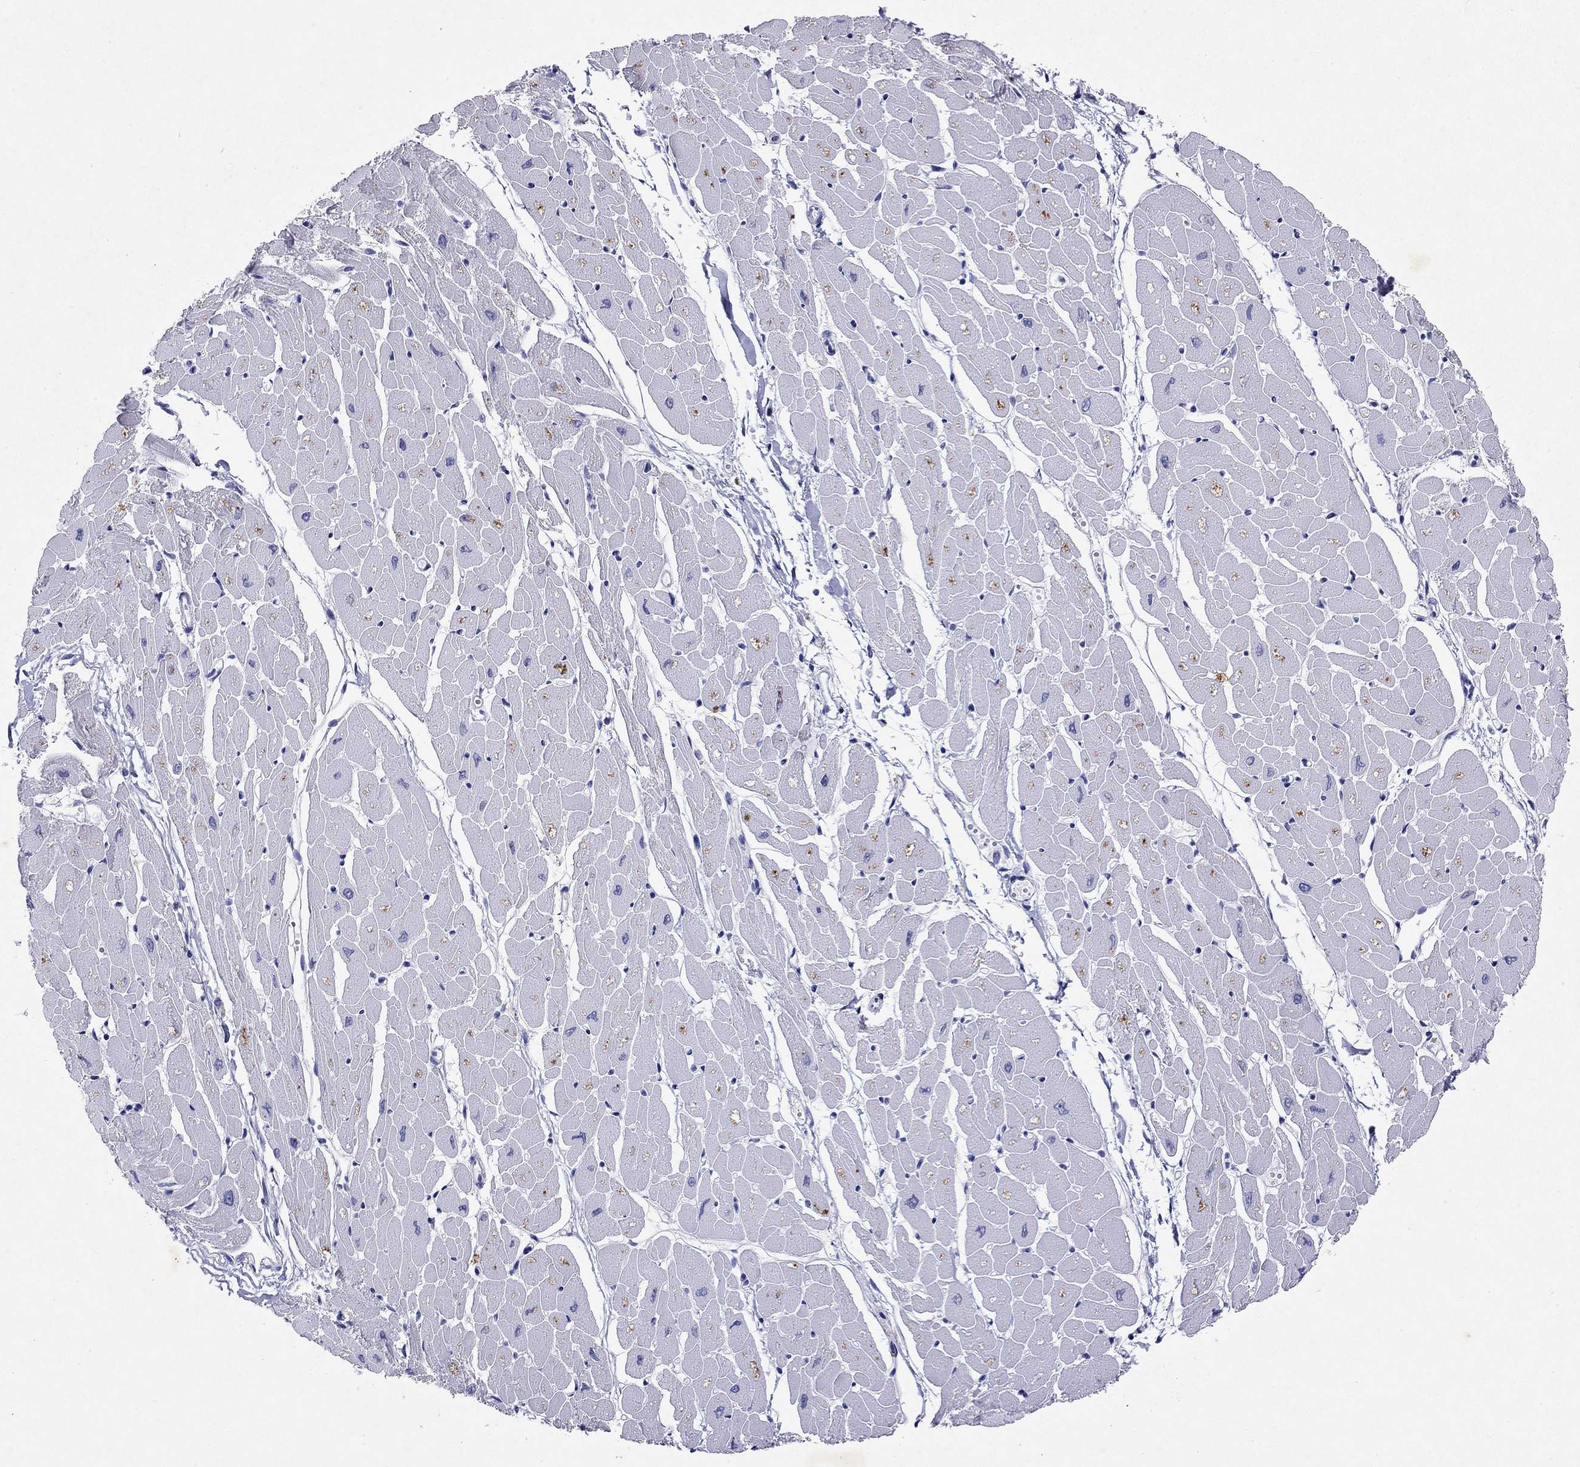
{"staining": {"intensity": "negative", "quantity": "none", "location": "none"}, "tissue": "heart muscle", "cell_type": "Cardiomyocytes", "image_type": "normal", "snomed": [{"axis": "morphology", "description": "Normal tissue, NOS"}, {"axis": "topography", "description": "Heart"}], "caption": "IHC histopathology image of benign human heart muscle stained for a protein (brown), which reveals no positivity in cardiomyocytes.", "gene": "ARMC12", "patient": {"sex": "male", "age": 57}}